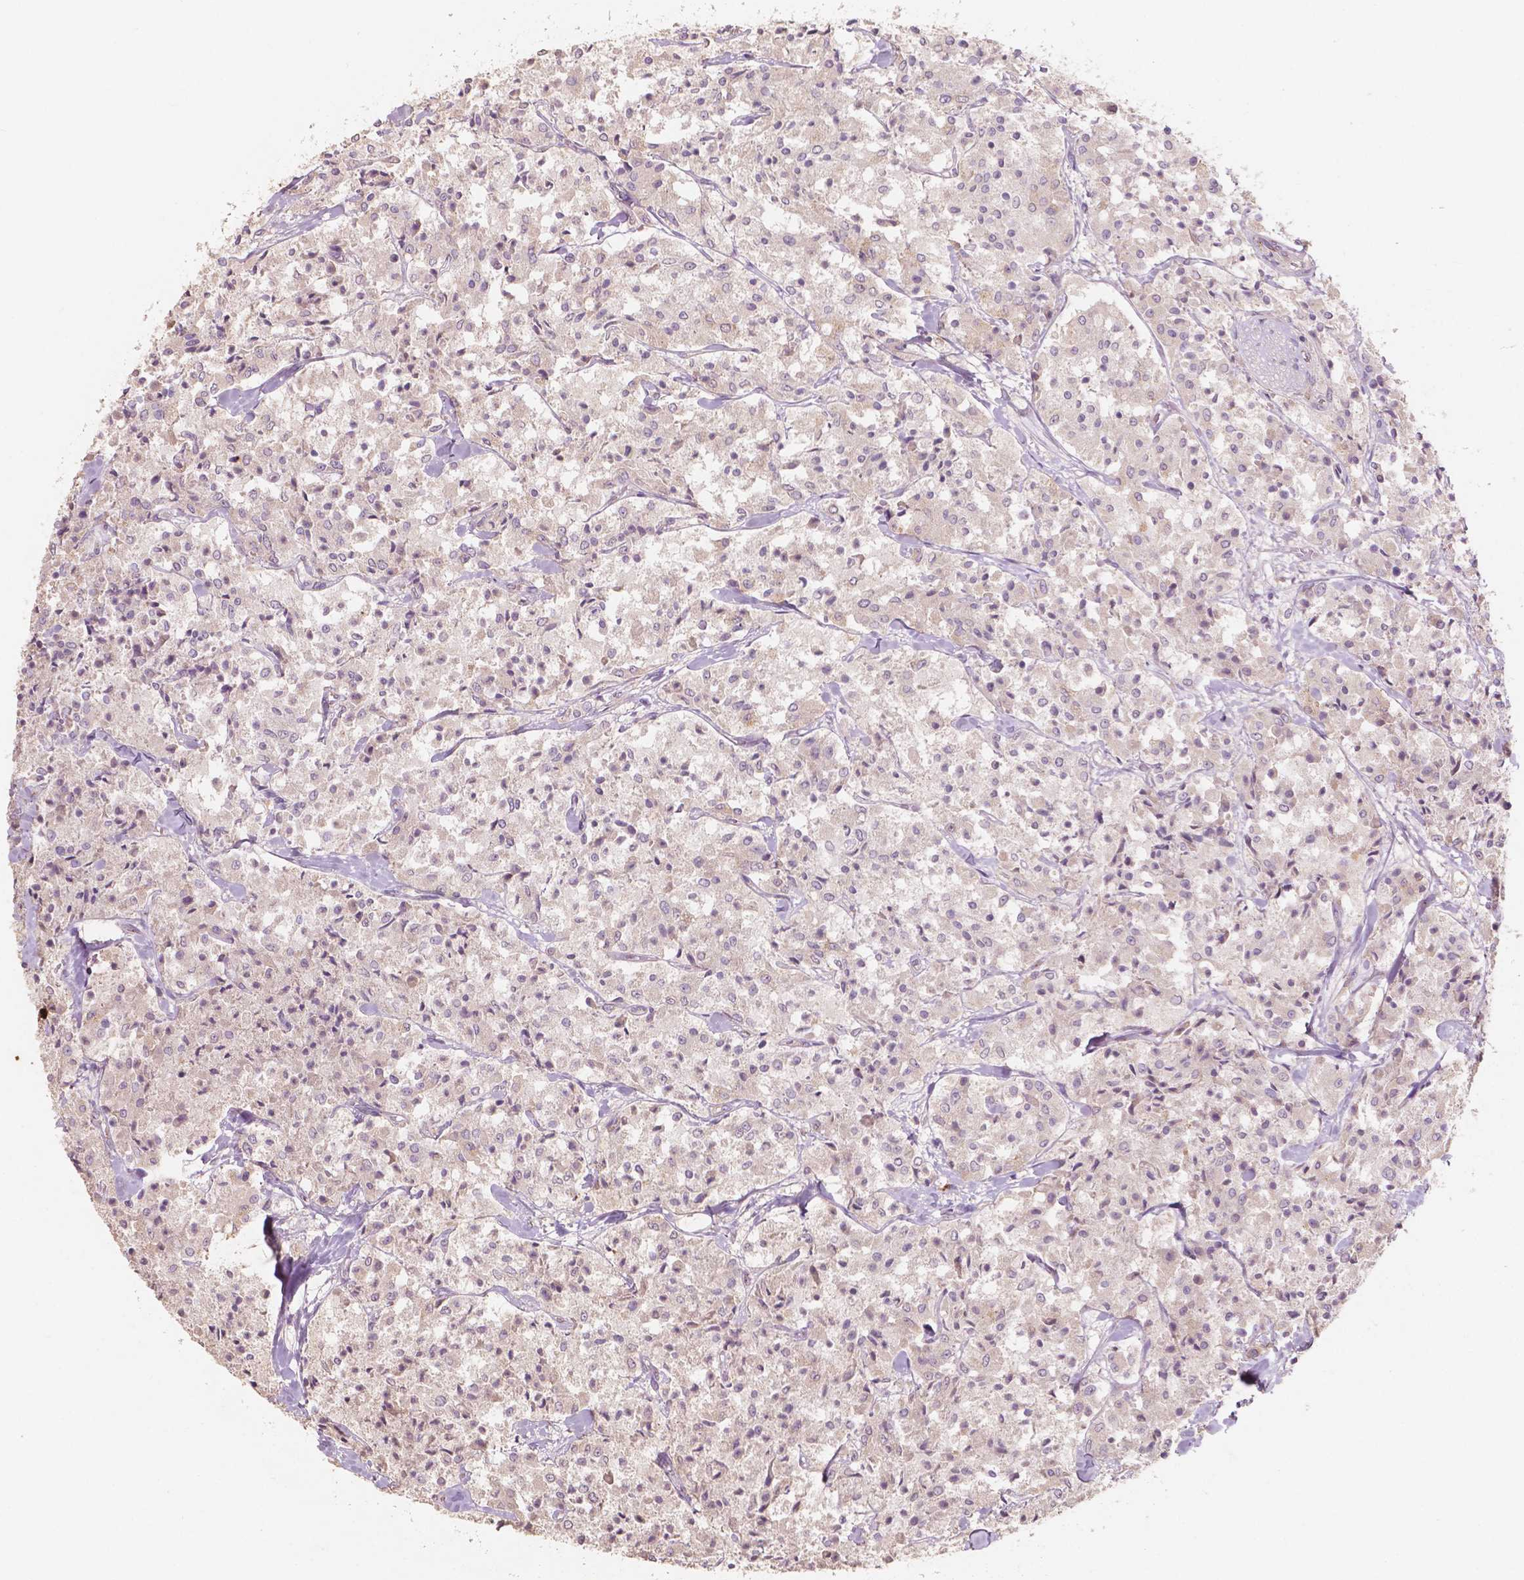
{"staining": {"intensity": "negative", "quantity": "none", "location": "none"}, "tissue": "carcinoid", "cell_type": "Tumor cells", "image_type": "cancer", "snomed": [{"axis": "morphology", "description": "Carcinoid, malignant, NOS"}, {"axis": "topography", "description": "Lung"}], "caption": "Tumor cells are negative for brown protein staining in carcinoid.", "gene": "CHPT1", "patient": {"sex": "male", "age": 71}}